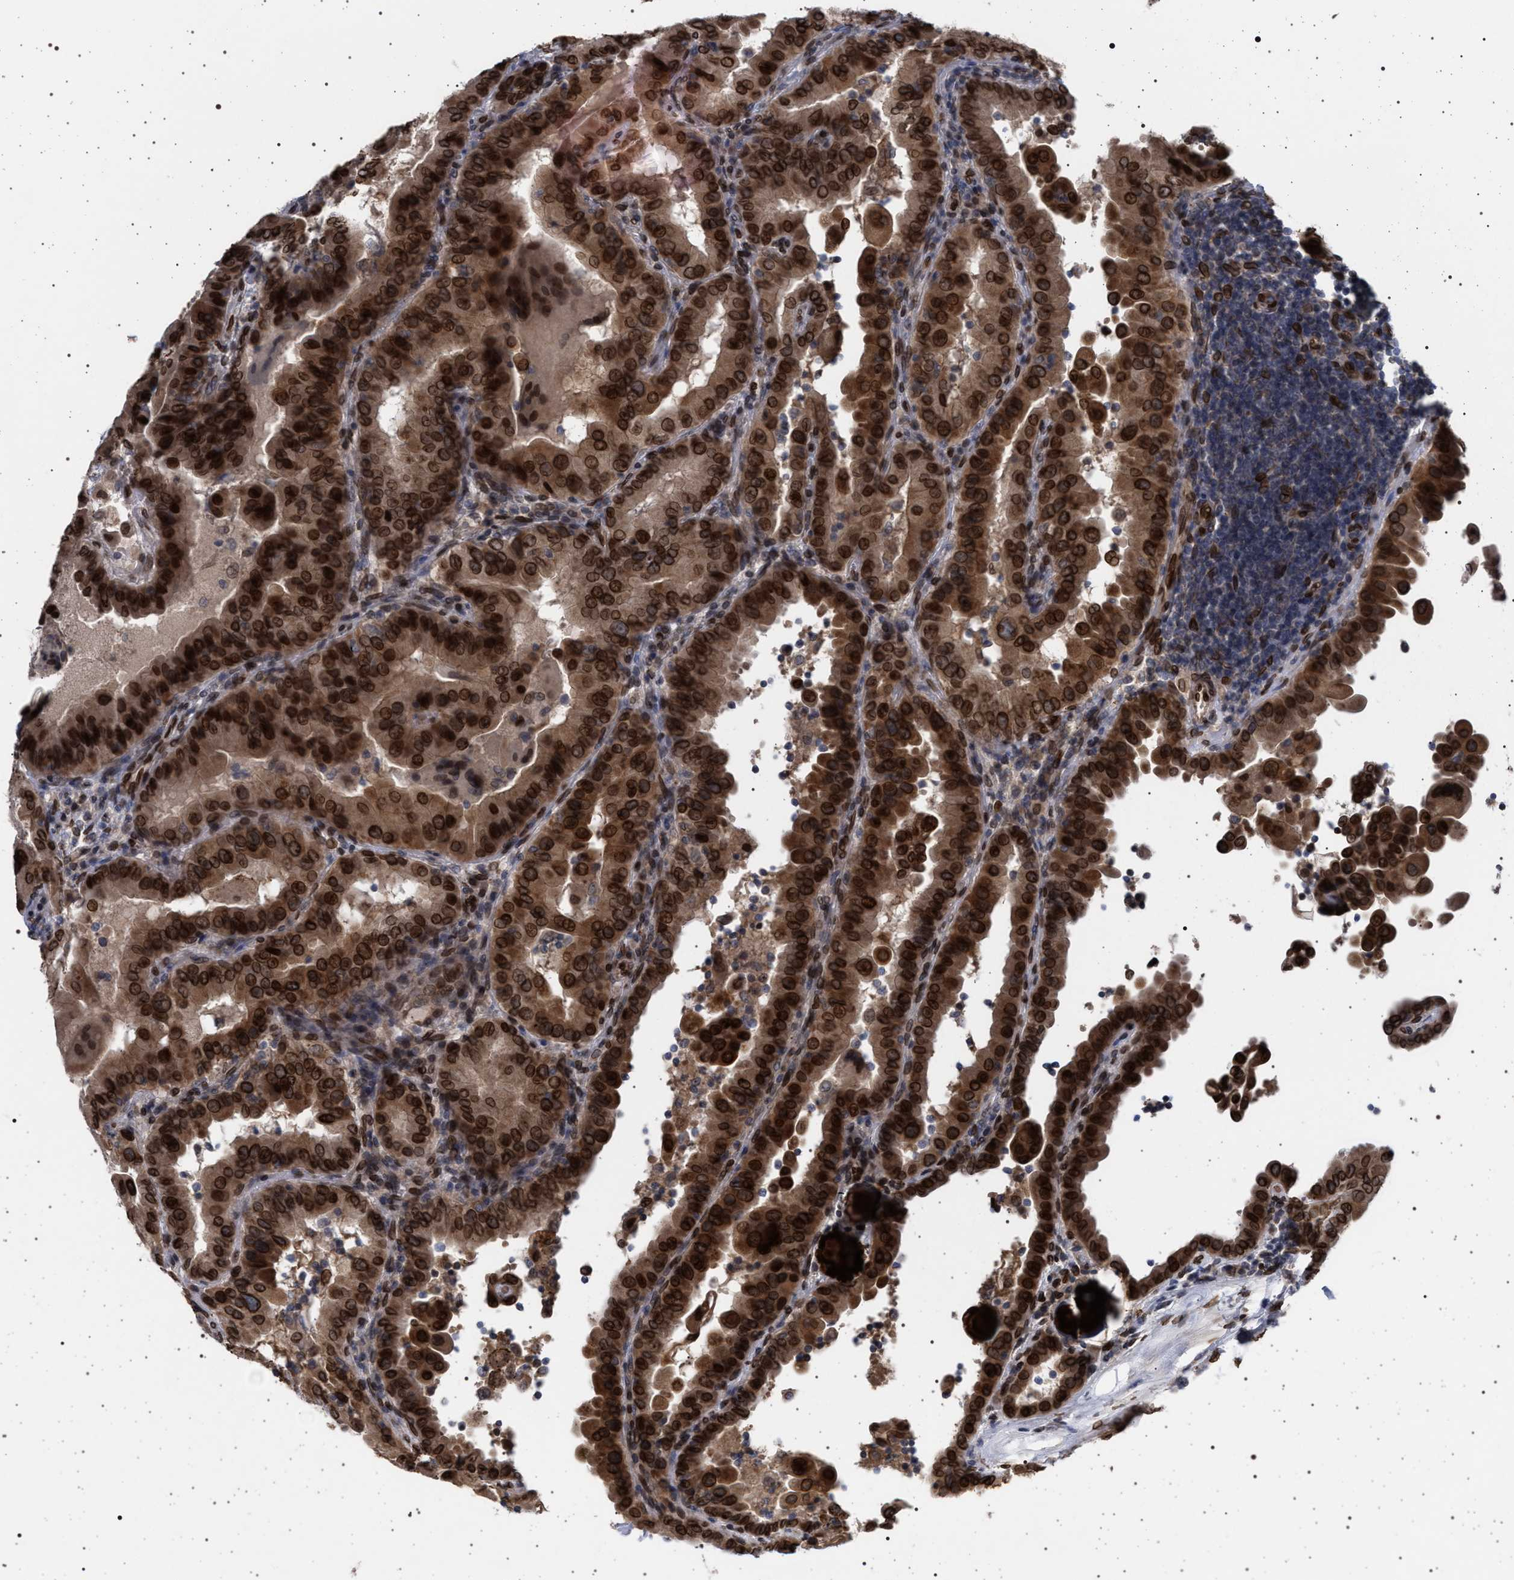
{"staining": {"intensity": "strong", "quantity": ">75%", "location": "cytoplasmic/membranous,nuclear"}, "tissue": "thyroid cancer", "cell_type": "Tumor cells", "image_type": "cancer", "snomed": [{"axis": "morphology", "description": "Papillary adenocarcinoma, NOS"}, {"axis": "topography", "description": "Thyroid gland"}], "caption": "Immunohistochemical staining of human thyroid cancer (papillary adenocarcinoma) exhibits high levels of strong cytoplasmic/membranous and nuclear protein positivity in approximately >75% of tumor cells.", "gene": "ING2", "patient": {"sex": "male", "age": 33}}